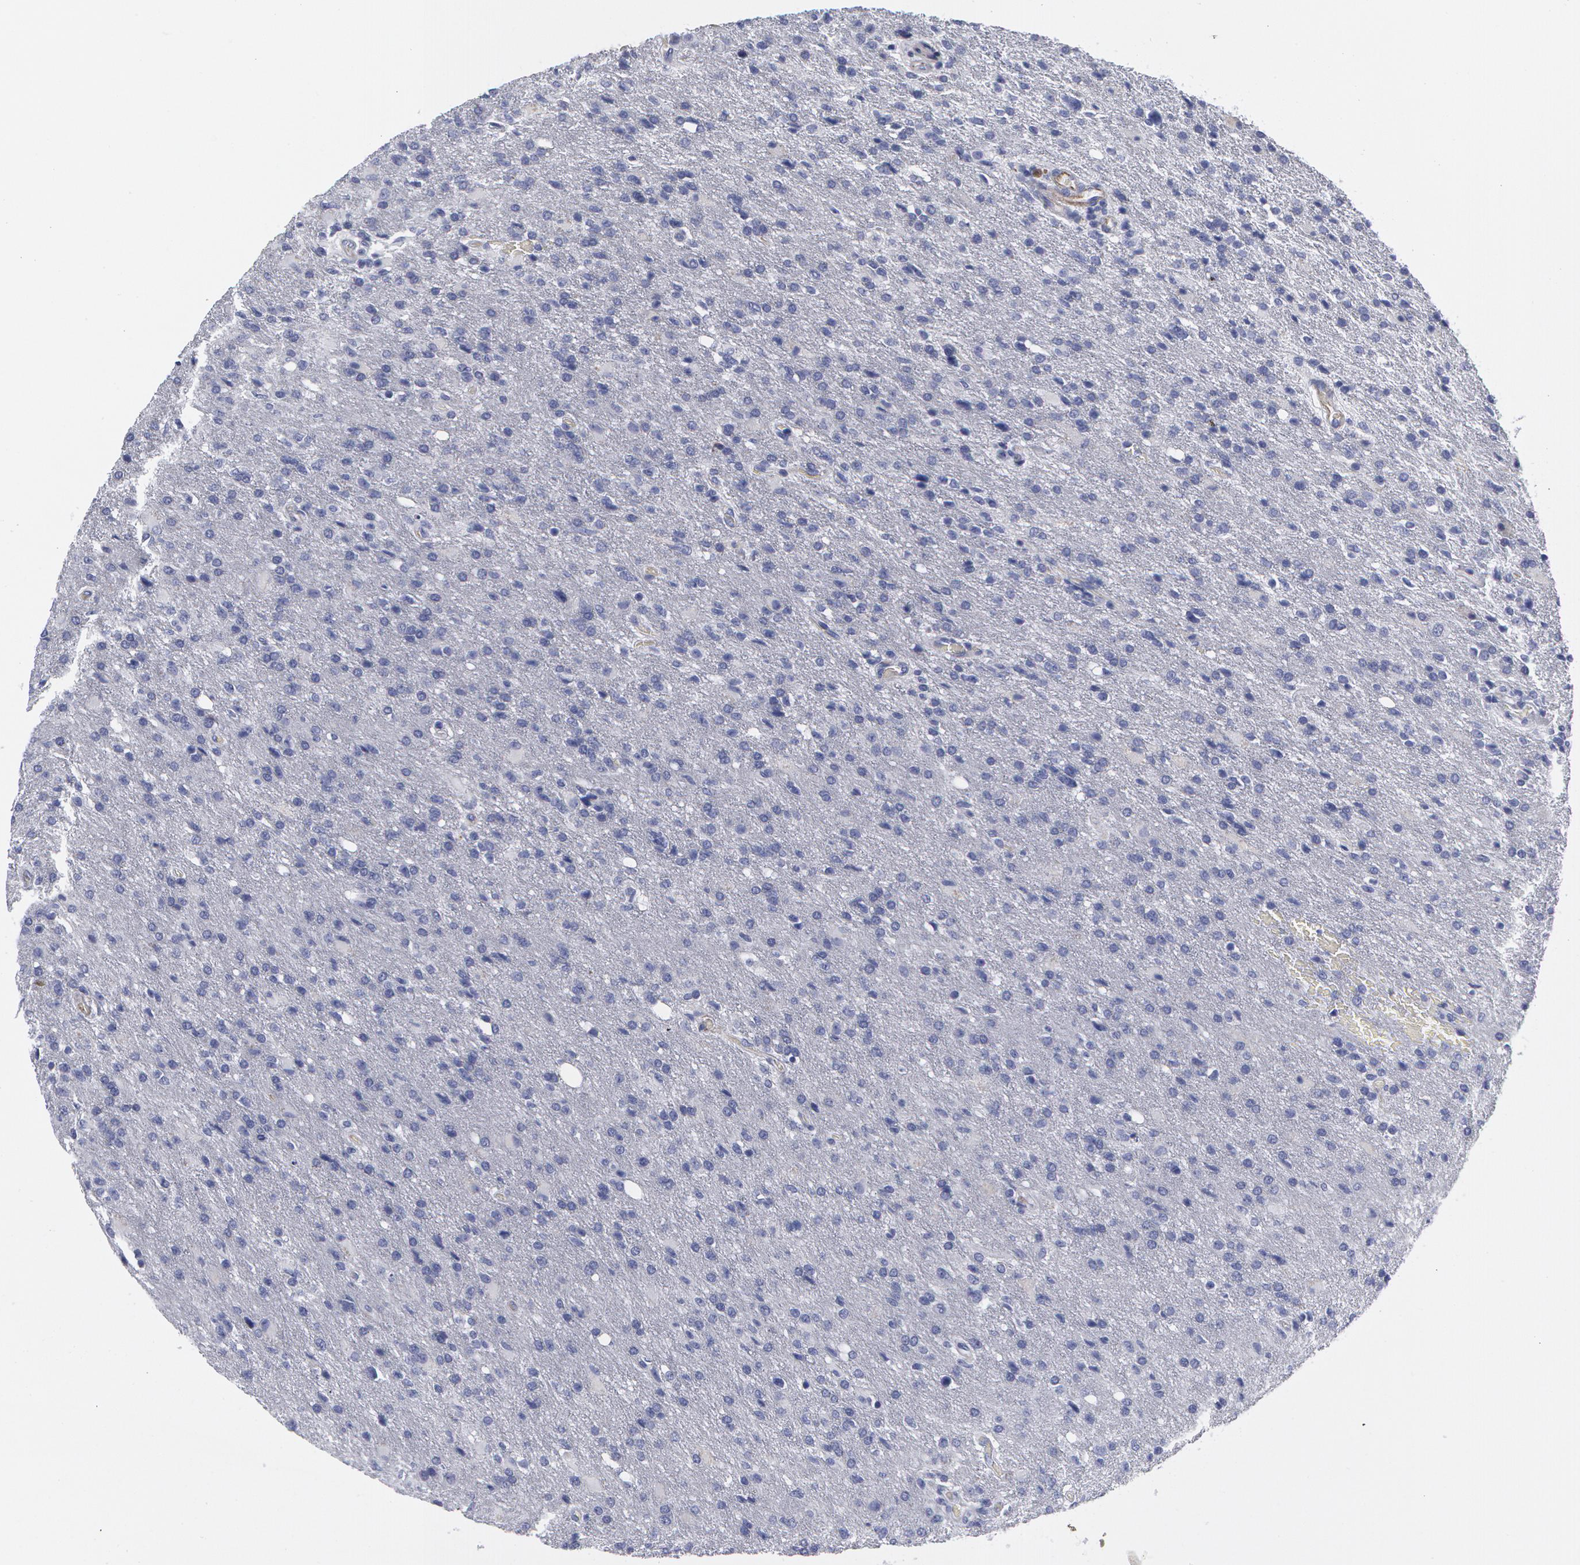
{"staining": {"intensity": "negative", "quantity": "none", "location": "none"}, "tissue": "glioma", "cell_type": "Tumor cells", "image_type": "cancer", "snomed": [{"axis": "morphology", "description": "Glioma, malignant, High grade"}, {"axis": "topography", "description": "Brain"}], "caption": "Photomicrograph shows no significant protein staining in tumor cells of malignant high-grade glioma.", "gene": "SMC1B", "patient": {"sex": "male", "age": 68}}